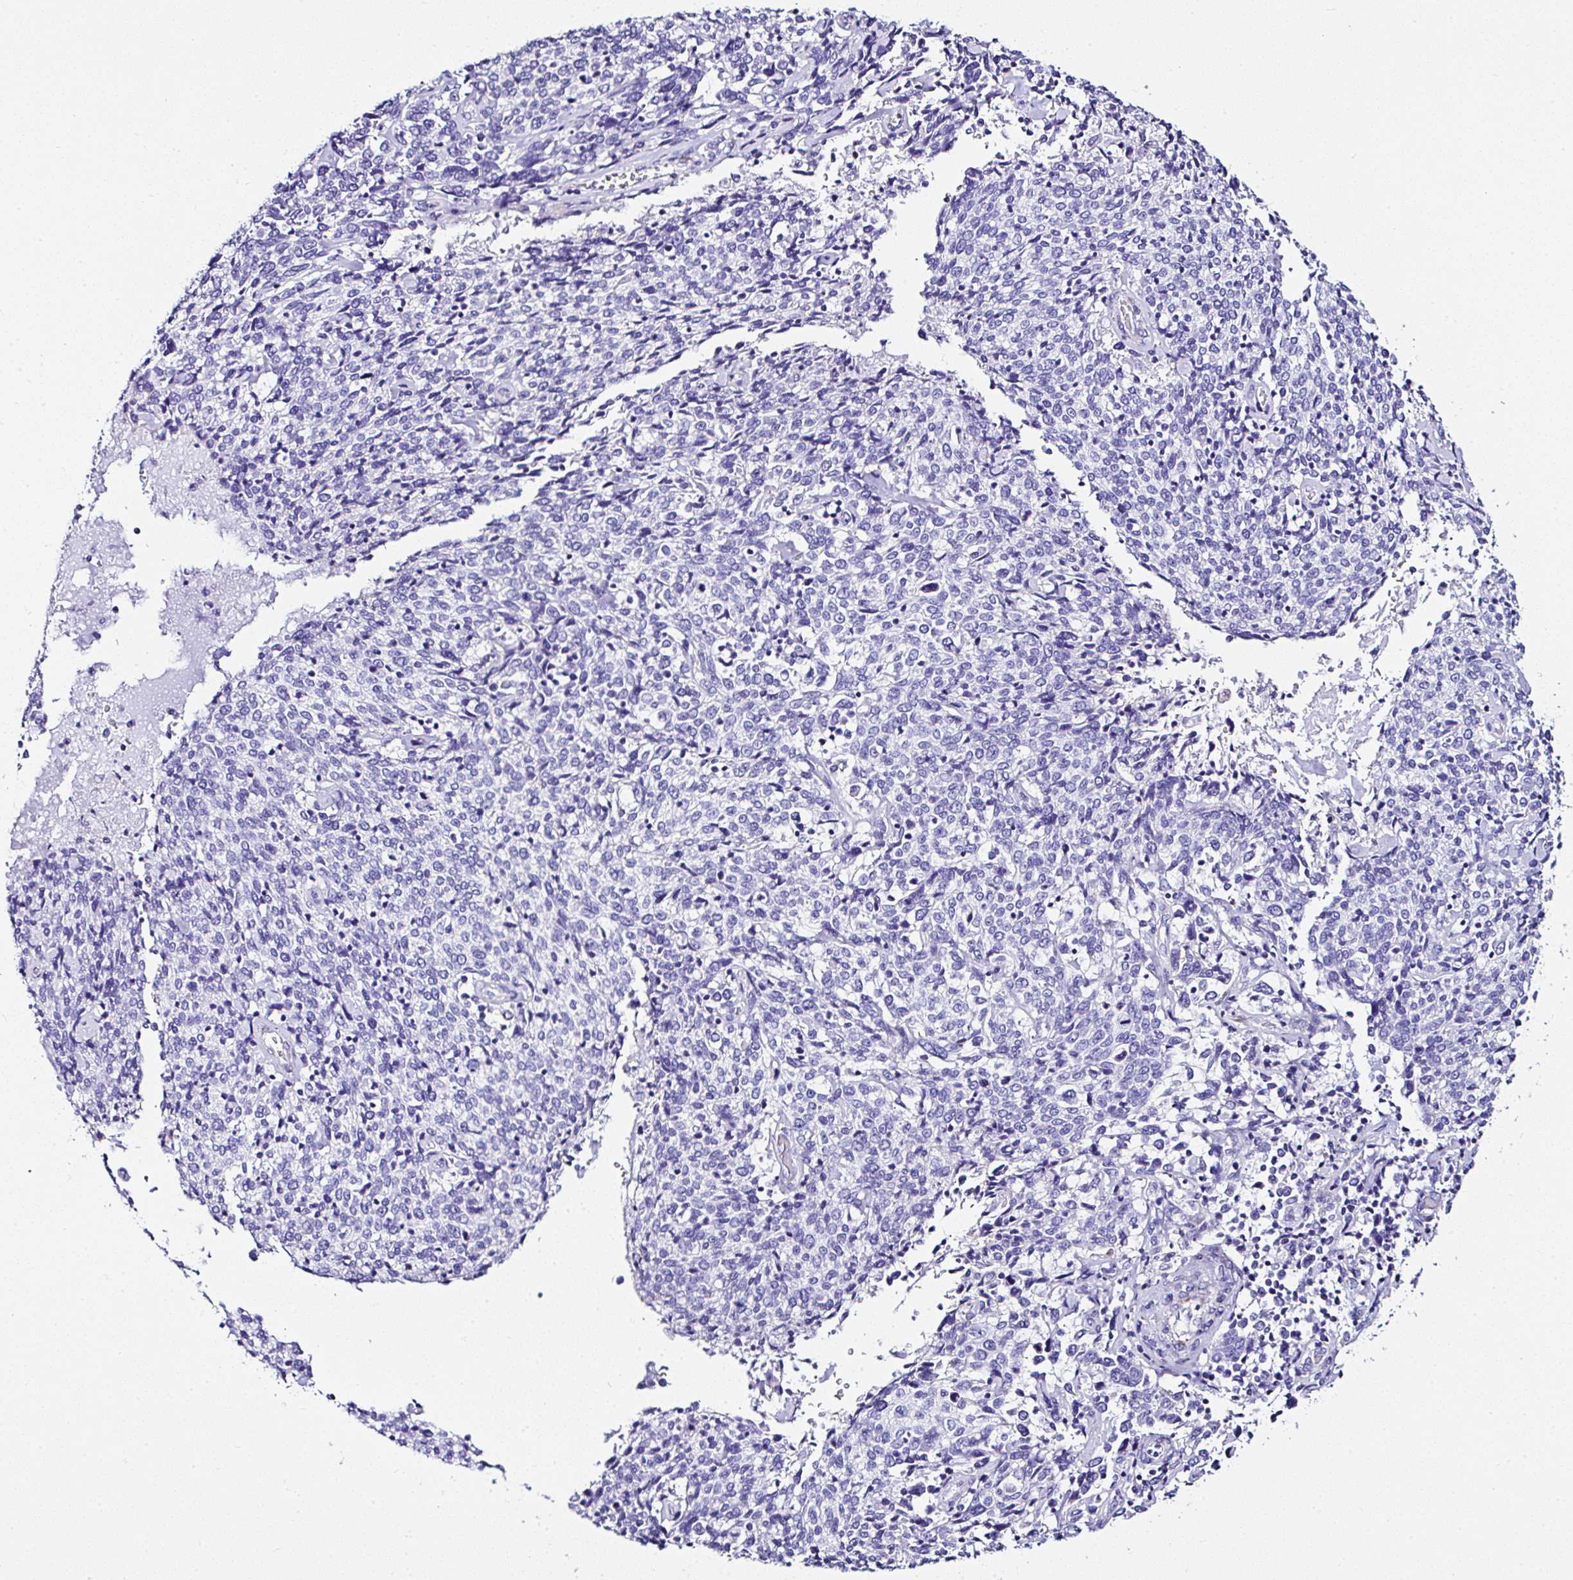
{"staining": {"intensity": "negative", "quantity": "none", "location": "none"}, "tissue": "cervical cancer", "cell_type": "Tumor cells", "image_type": "cancer", "snomed": [{"axis": "morphology", "description": "Squamous cell carcinoma, NOS"}, {"axis": "topography", "description": "Cervix"}], "caption": "Immunohistochemistry image of human squamous cell carcinoma (cervical) stained for a protein (brown), which displays no positivity in tumor cells.", "gene": "DEPDC5", "patient": {"sex": "female", "age": 46}}